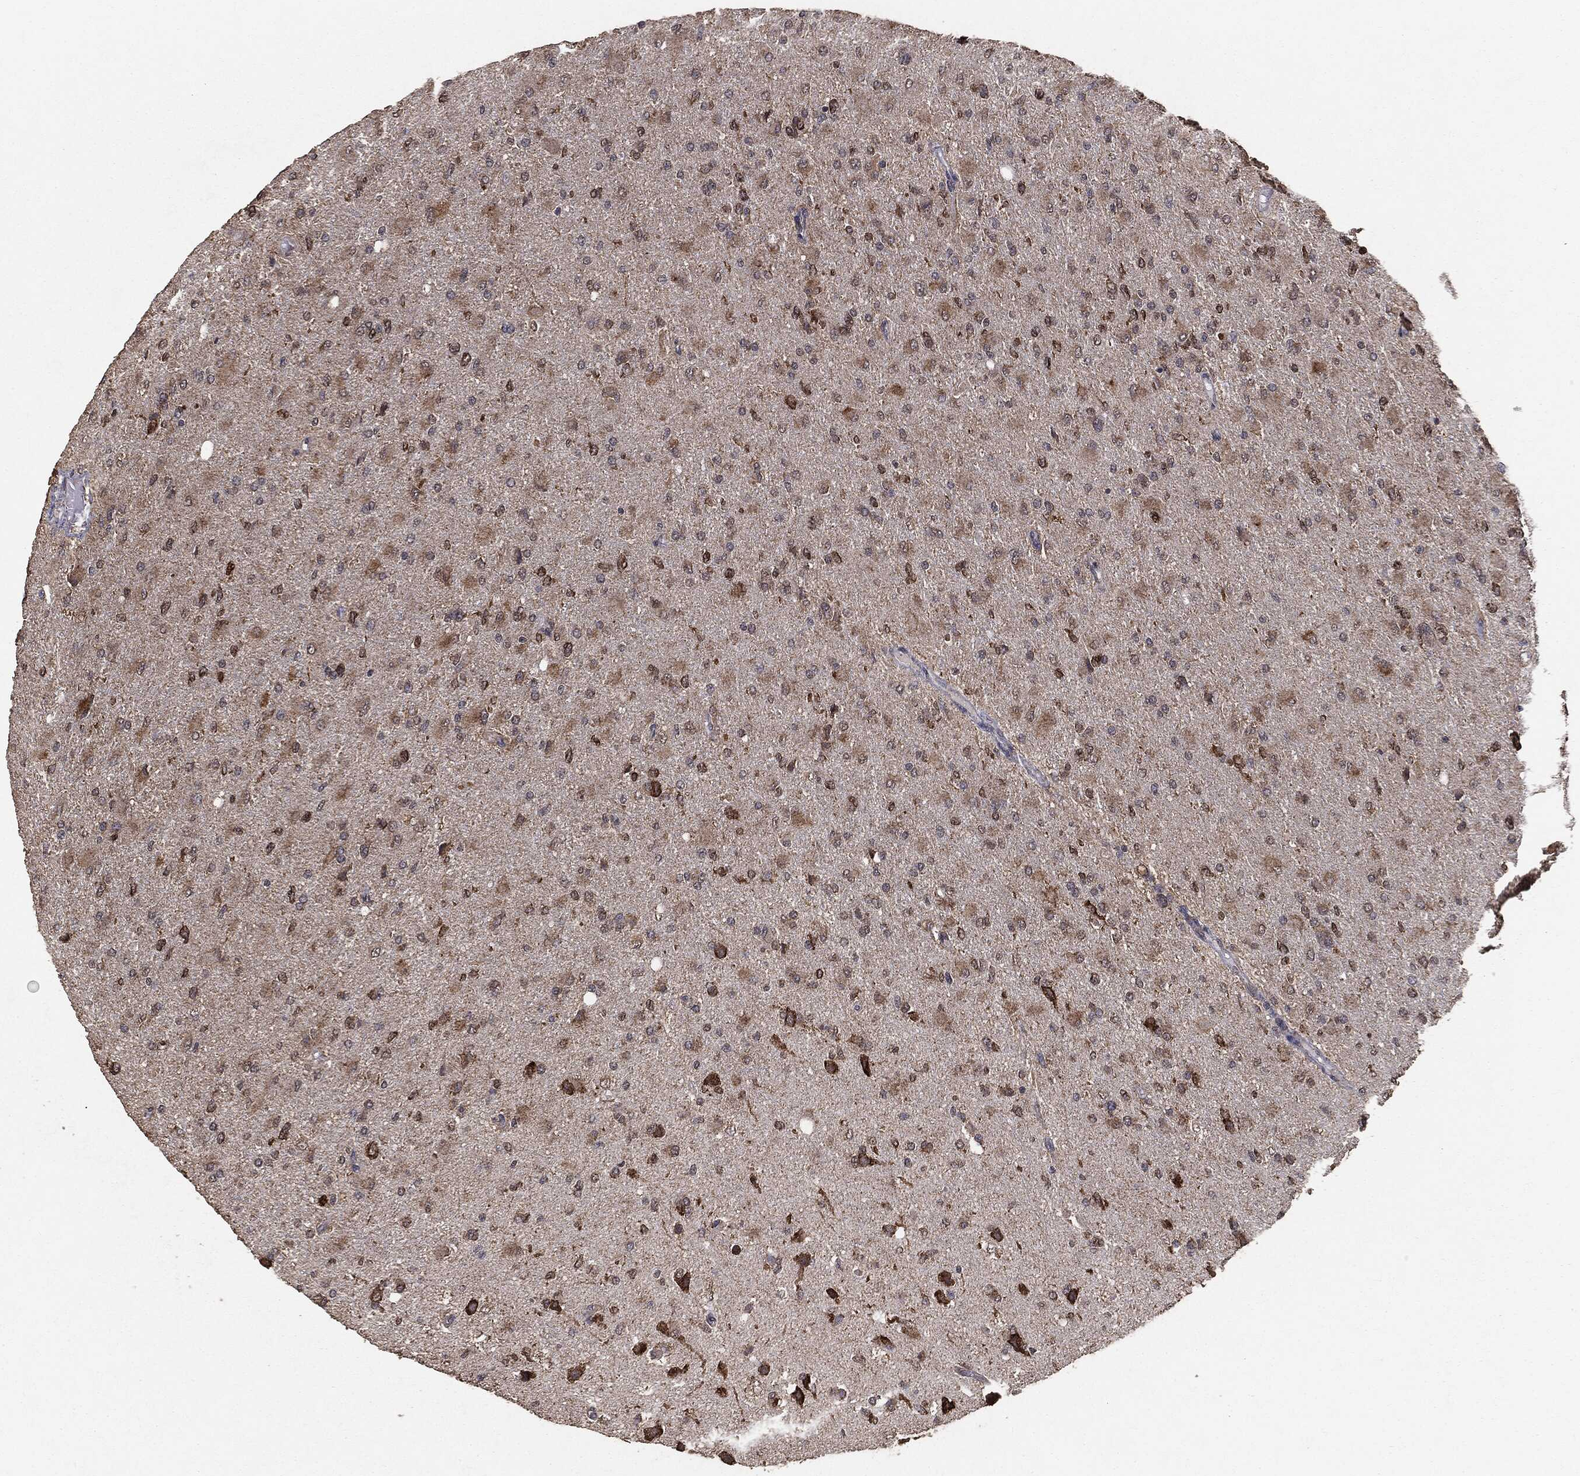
{"staining": {"intensity": "weak", "quantity": "25%-75%", "location": "cytoplasmic/membranous"}, "tissue": "glioma", "cell_type": "Tumor cells", "image_type": "cancer", "snomed": [{"axis": "morphology", "description": "Glioma, malignant, High grade"}, {"axis": "topography", "description": "Cerebral cortex"}], "caption": "Protein expression analysis of human malignant high-grade glioma reveals weak cytoplasmic/membranous expression in about 25%-75% of tumor cells. The staining was performed using DAB to visualize the protein expression in brown, while the nuclei were stained in blue with hematoxylin (Magnification: 20x).", "gene": "MTOR", "patient": {"sex": "female", "age": 36}}